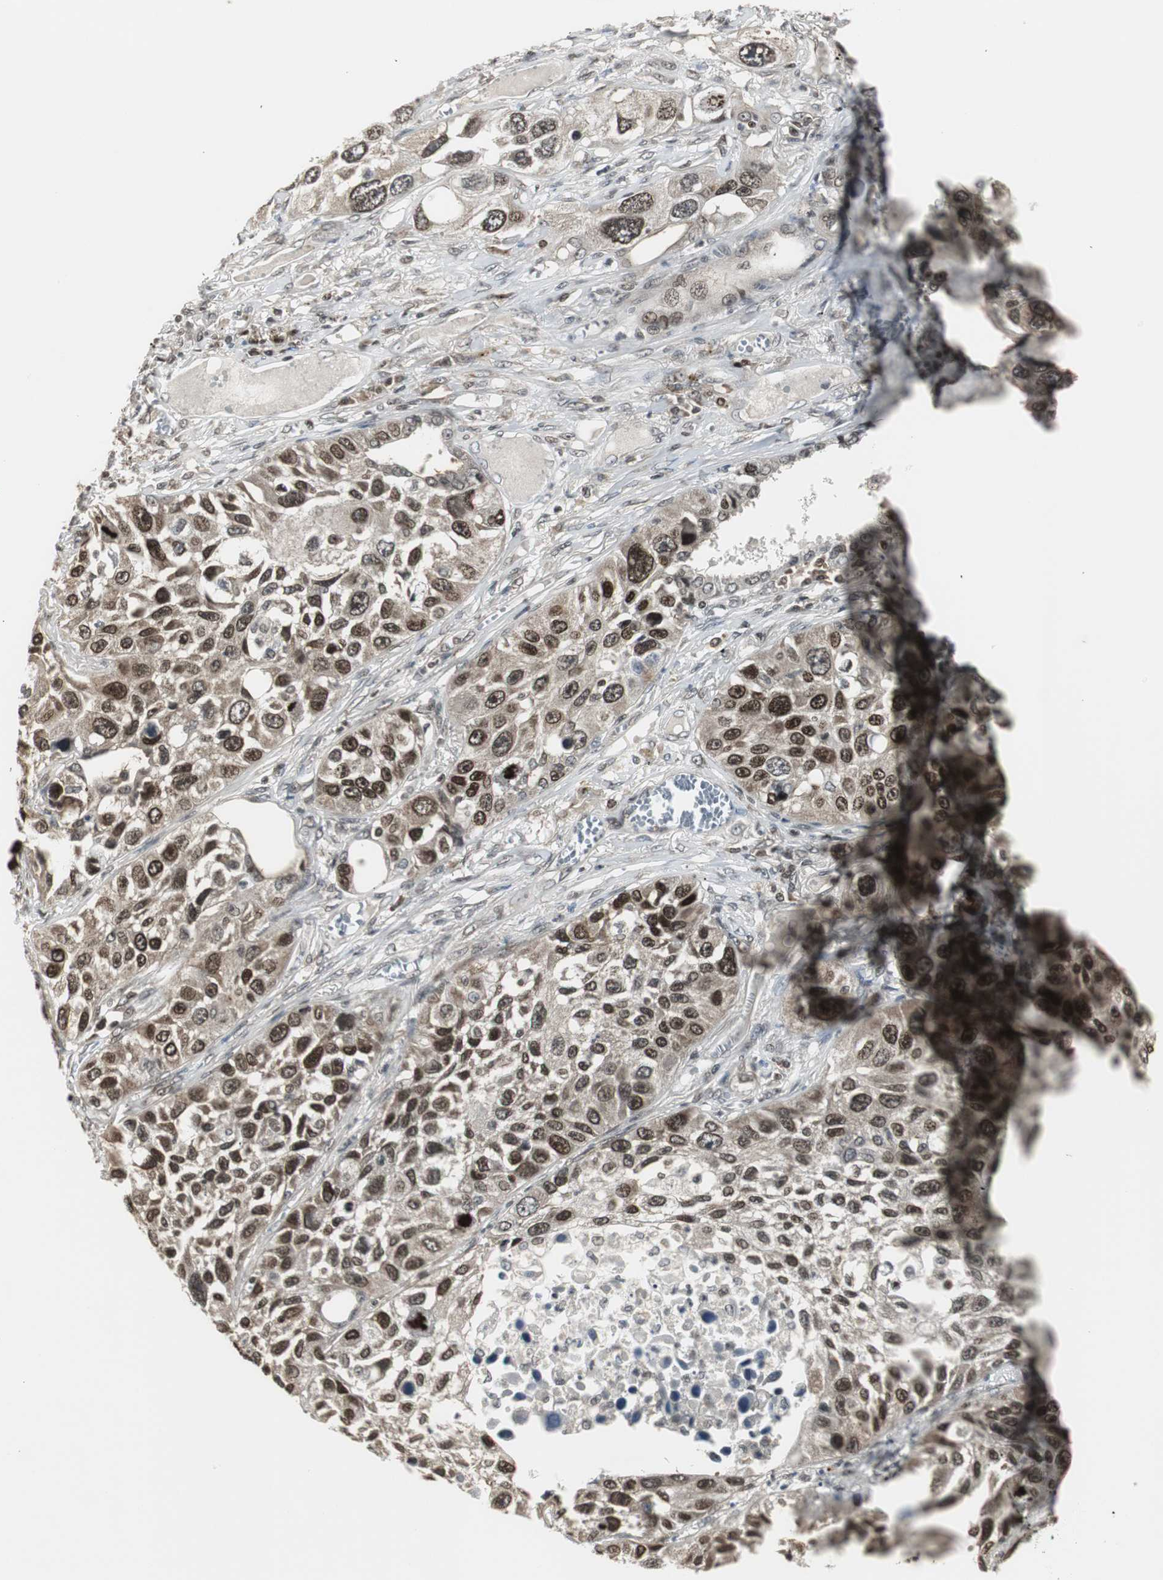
{"staining": {"intensity": "strong", "quantity": ">75%", "location": "cytoplasmic/membranous,nuclear"}, "tissue": "lung cancer", "cell_type": "Tumor cells", "image_type": "cancer", "snomed": [{"axis": "morphology", "description": "Squamous cell carcinoma, NOS"}, {"axis": "topography", "description": "Lung"}], "caption": "Immunohistochemical staining of lung cancer displays high levels of strong cytoplasmic/membranous and nuclear protein positivity in approximately >75% of tumor cells. (brown staining indicates protein expression, while blue staining denotes nuclei).", "gene": "MPG", "patient": {"sex": "male", "age": 71}}